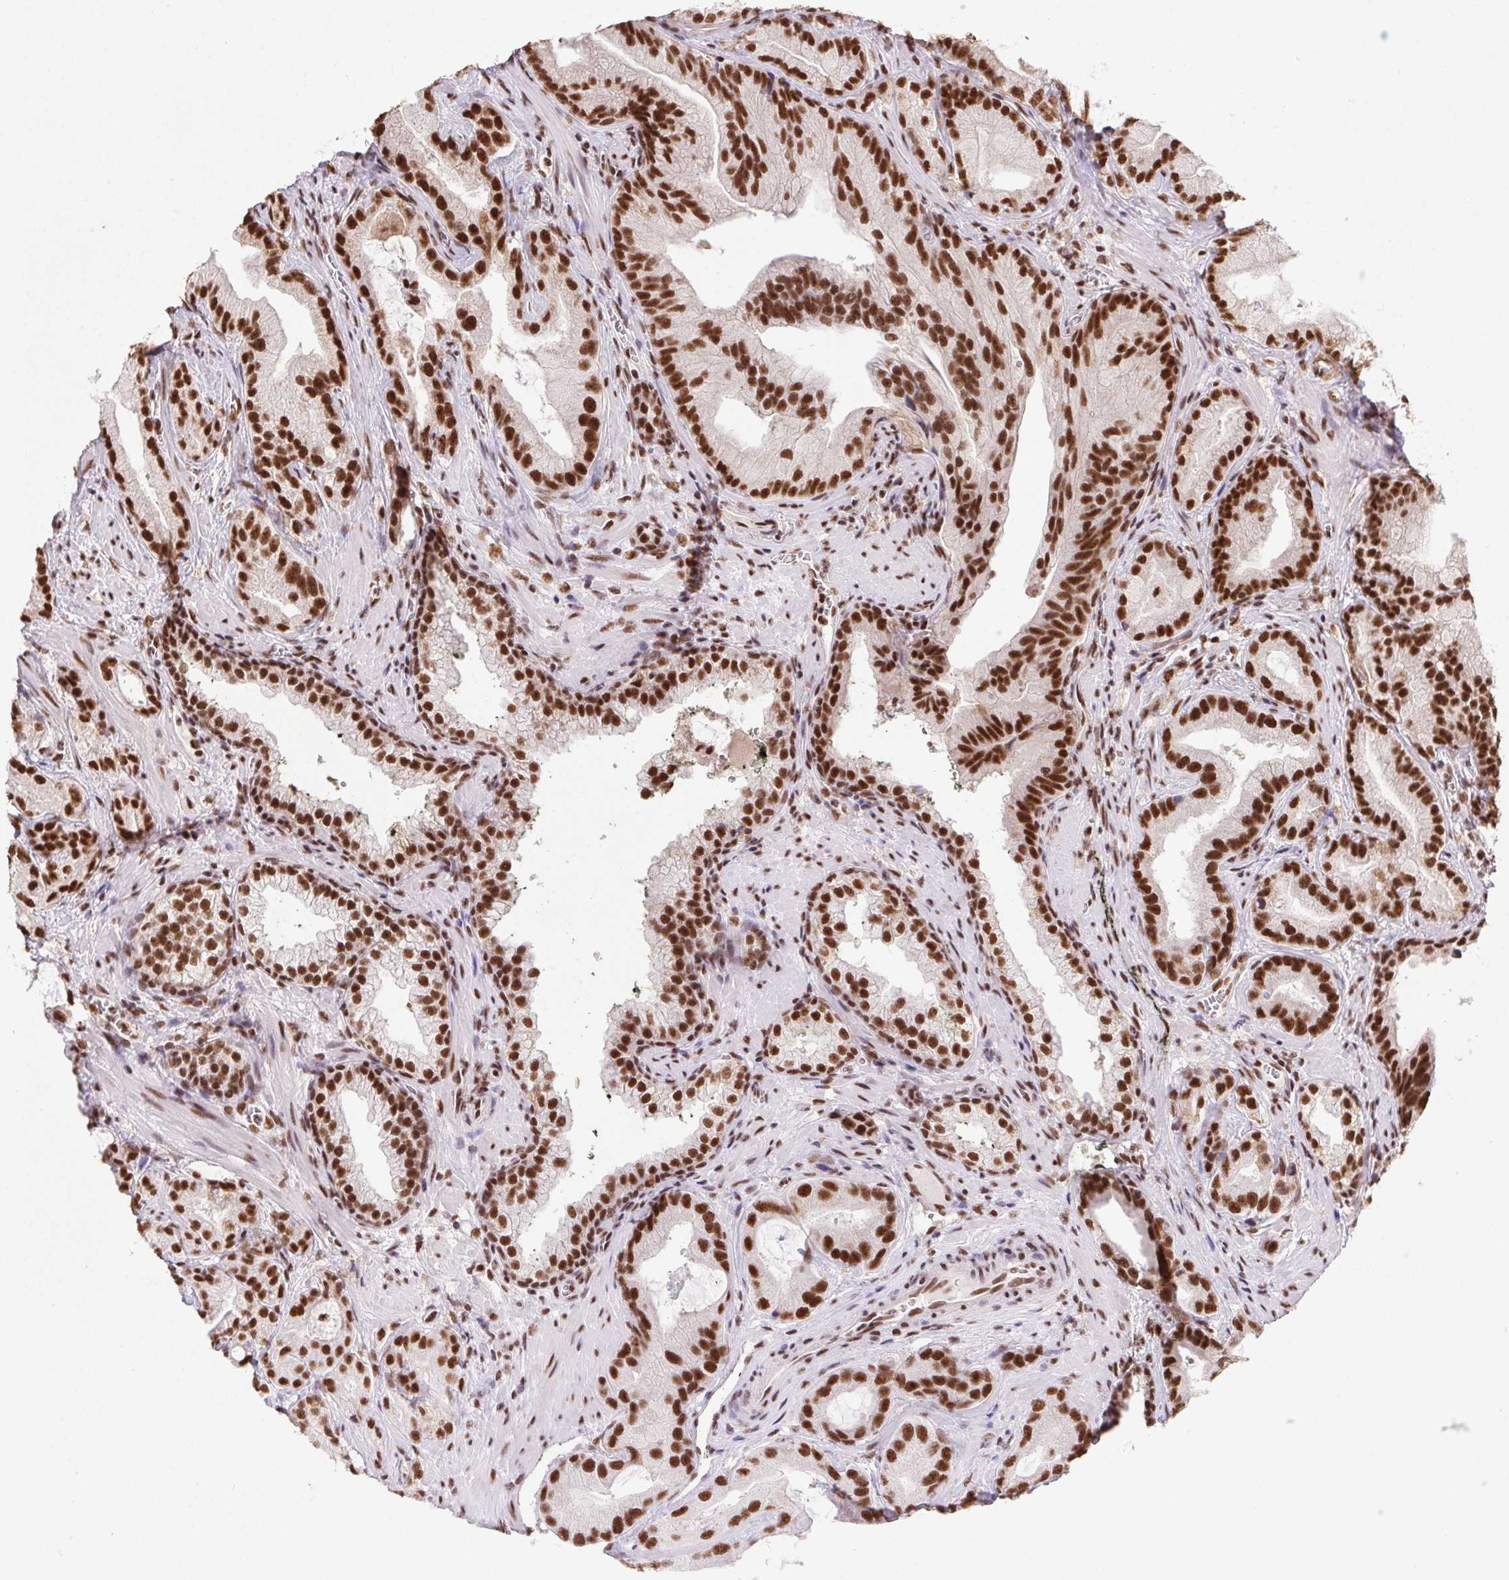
{"staining": {"intensity": "strong", "quantity": ">75%", "location": "nuclear"}, "tissue": "prostate cancer", "cell_type": "Tumor cells", "image_type": "cancer", "snomed": [{"axis": "morphology", "description": "Adenocarcinoma, Low grade"}, {"axis": "topography", "description": "Prostate"}], "caption": "Protein analysis of prostate cancer (adenocarcinoma (low-grade)) tissue exhibits strong nuclear expression in approximately >75% of tumor cells.", "gene": "ZNF207", "patient": {"sex": "male", "age": 62}}